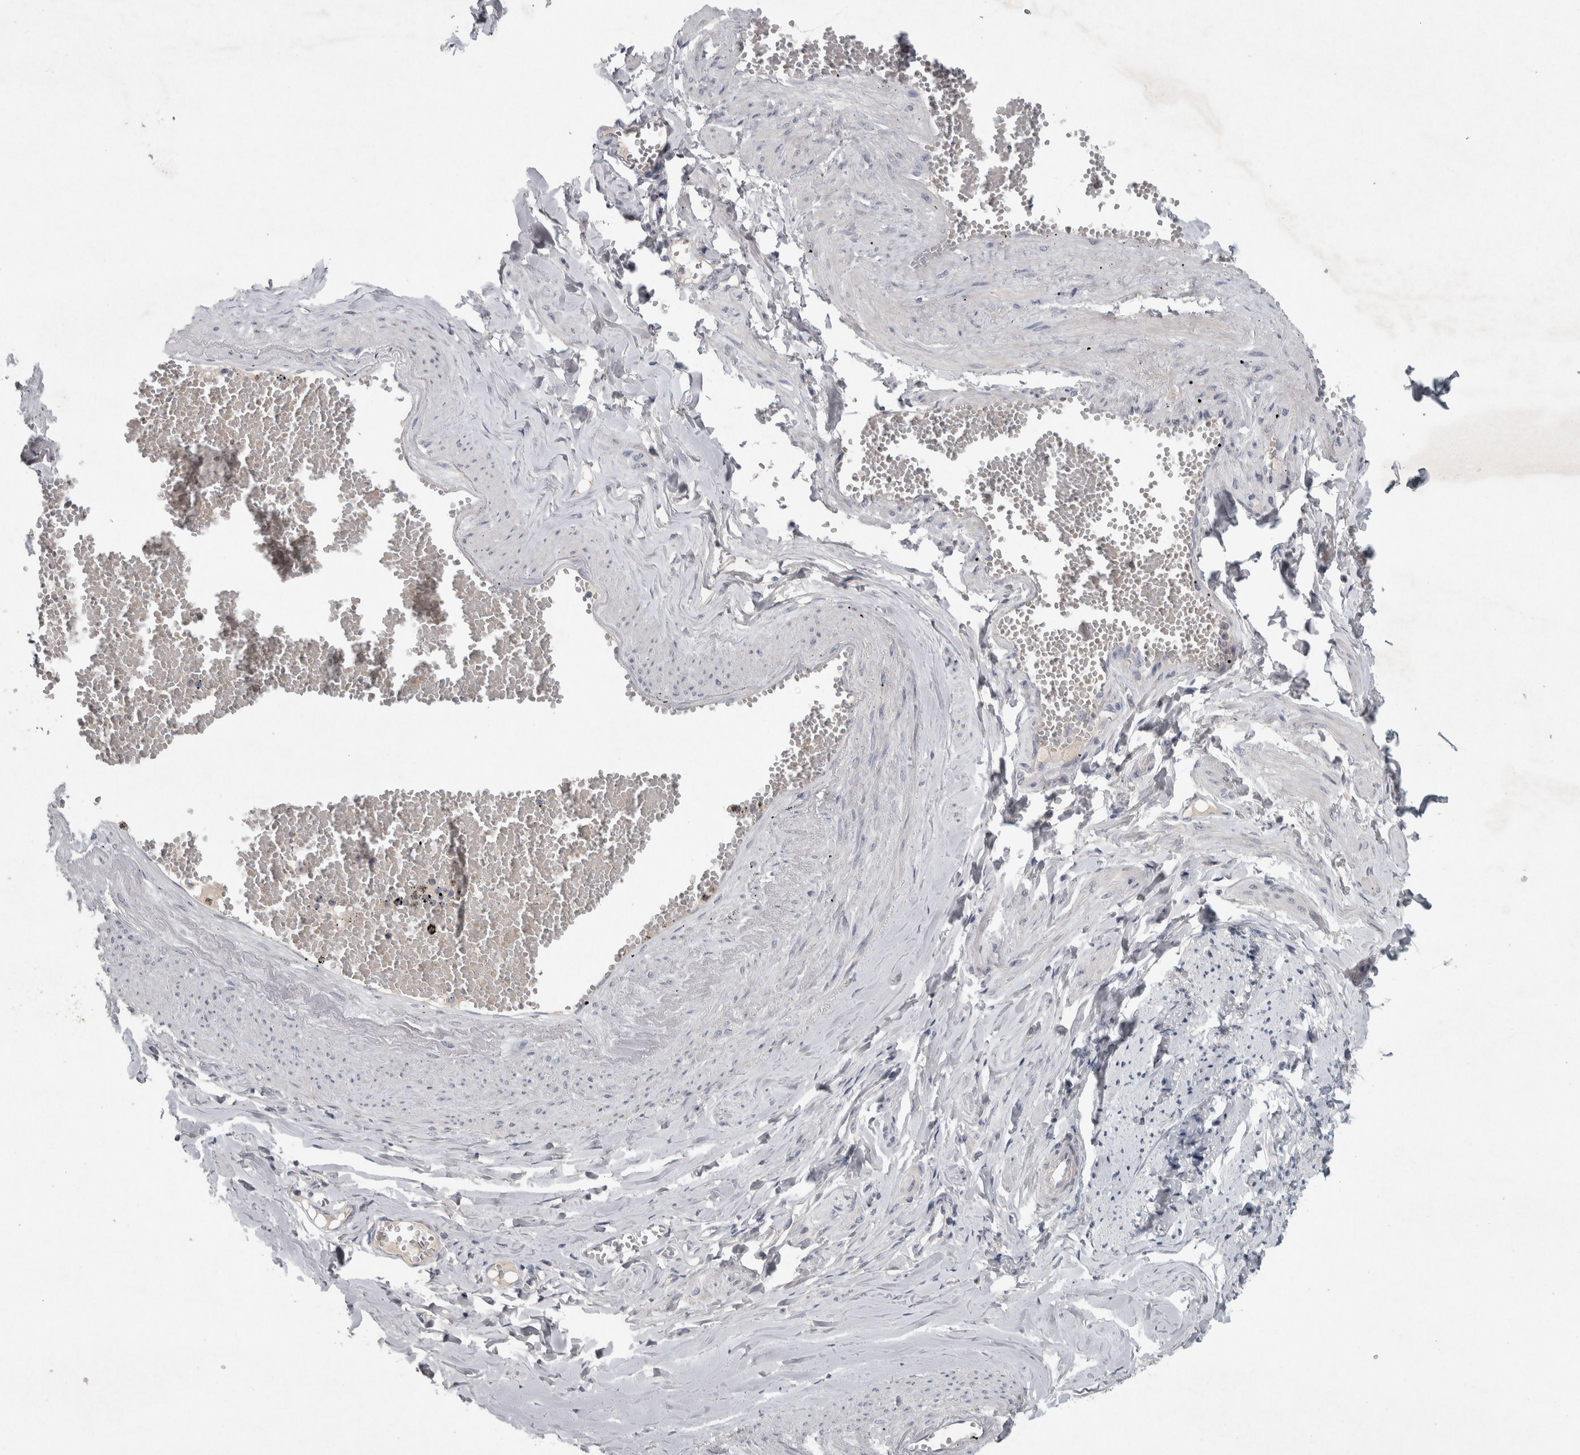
{"staining": {"intensity": "negative", "quantity": "none", "location": "none"}, "tissue": "soft tissue", "cell_type": "Fibroblasts", "image_type": "normal", "snomed": [{"axis": "morphology", "description": "Normal tissue, NOS"}, {"axis": "topography", "description": "Vascular tissue"}, {"axis": "topography", "description": "Fallopian tube"}, {"axis": "topography", "description": "Ovary"}], "caption": "IHC image of benign human soft tissue stained for a protein (brown), which reveals no staining in fibroblasts.", "gene": "ENPP7", "patient": {"sex": "female", "age": 67}}